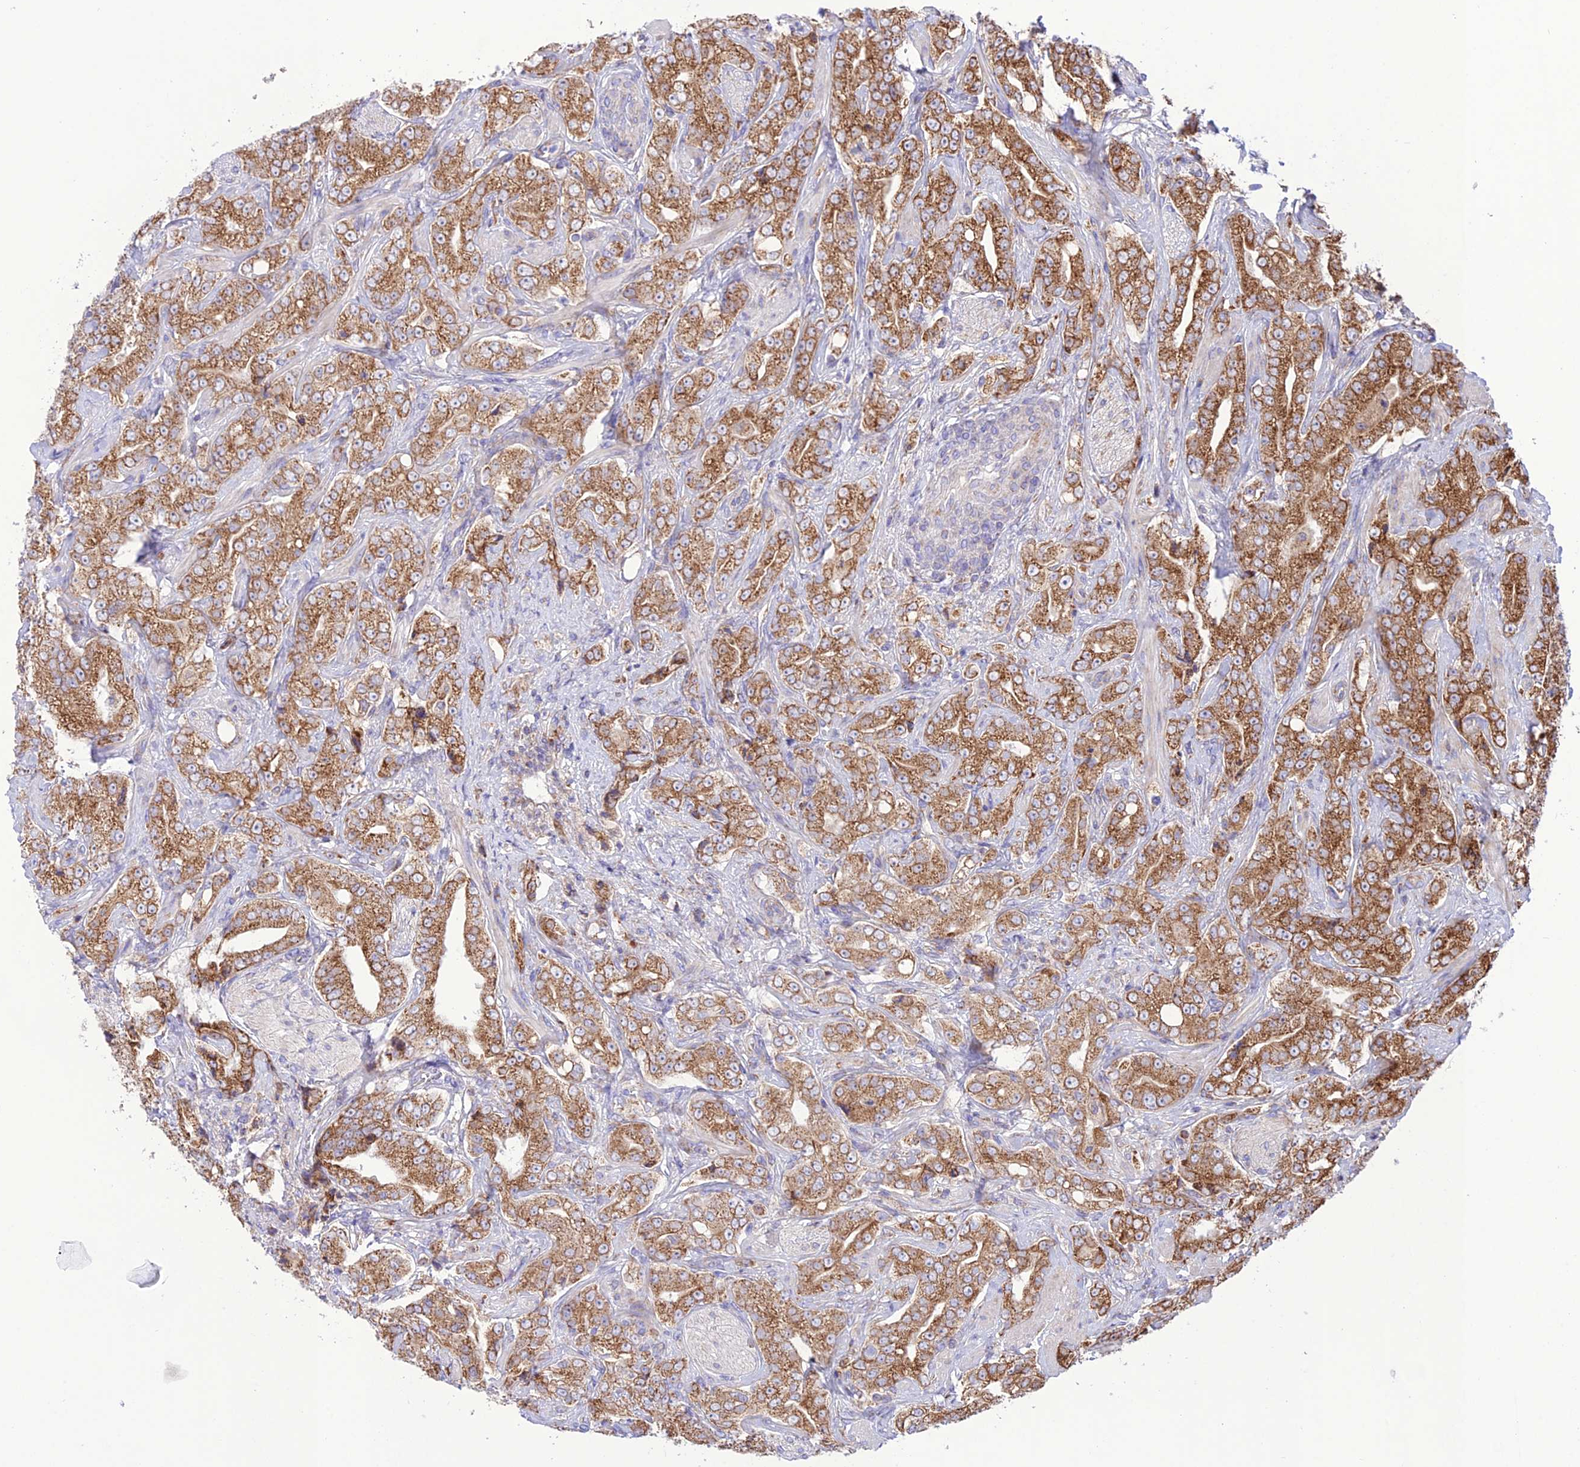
{"staining": {"intensity": "moderate", "quantity": ">75%", "location": "cytoplasmic/membranous"}, "tissue": "prostate cancer", "cell_type": "Tumor cells", "image_type": "cancer", "snomed": [{"axis": "morphology", "description": "Adenocarcinoma, Low grade"}, {"axis": "topography", "description": "Prostate"}], "caption": "This histopathology image reveals IHC staining of prostate cancer (adenocarcinoma (low-grade)), with medium moderate cytoplasmic/membranous positivity in approximately >75% of tumor cells.", "gene": "UAP1L1", "patient": {"sex": "male", "age": 67}}